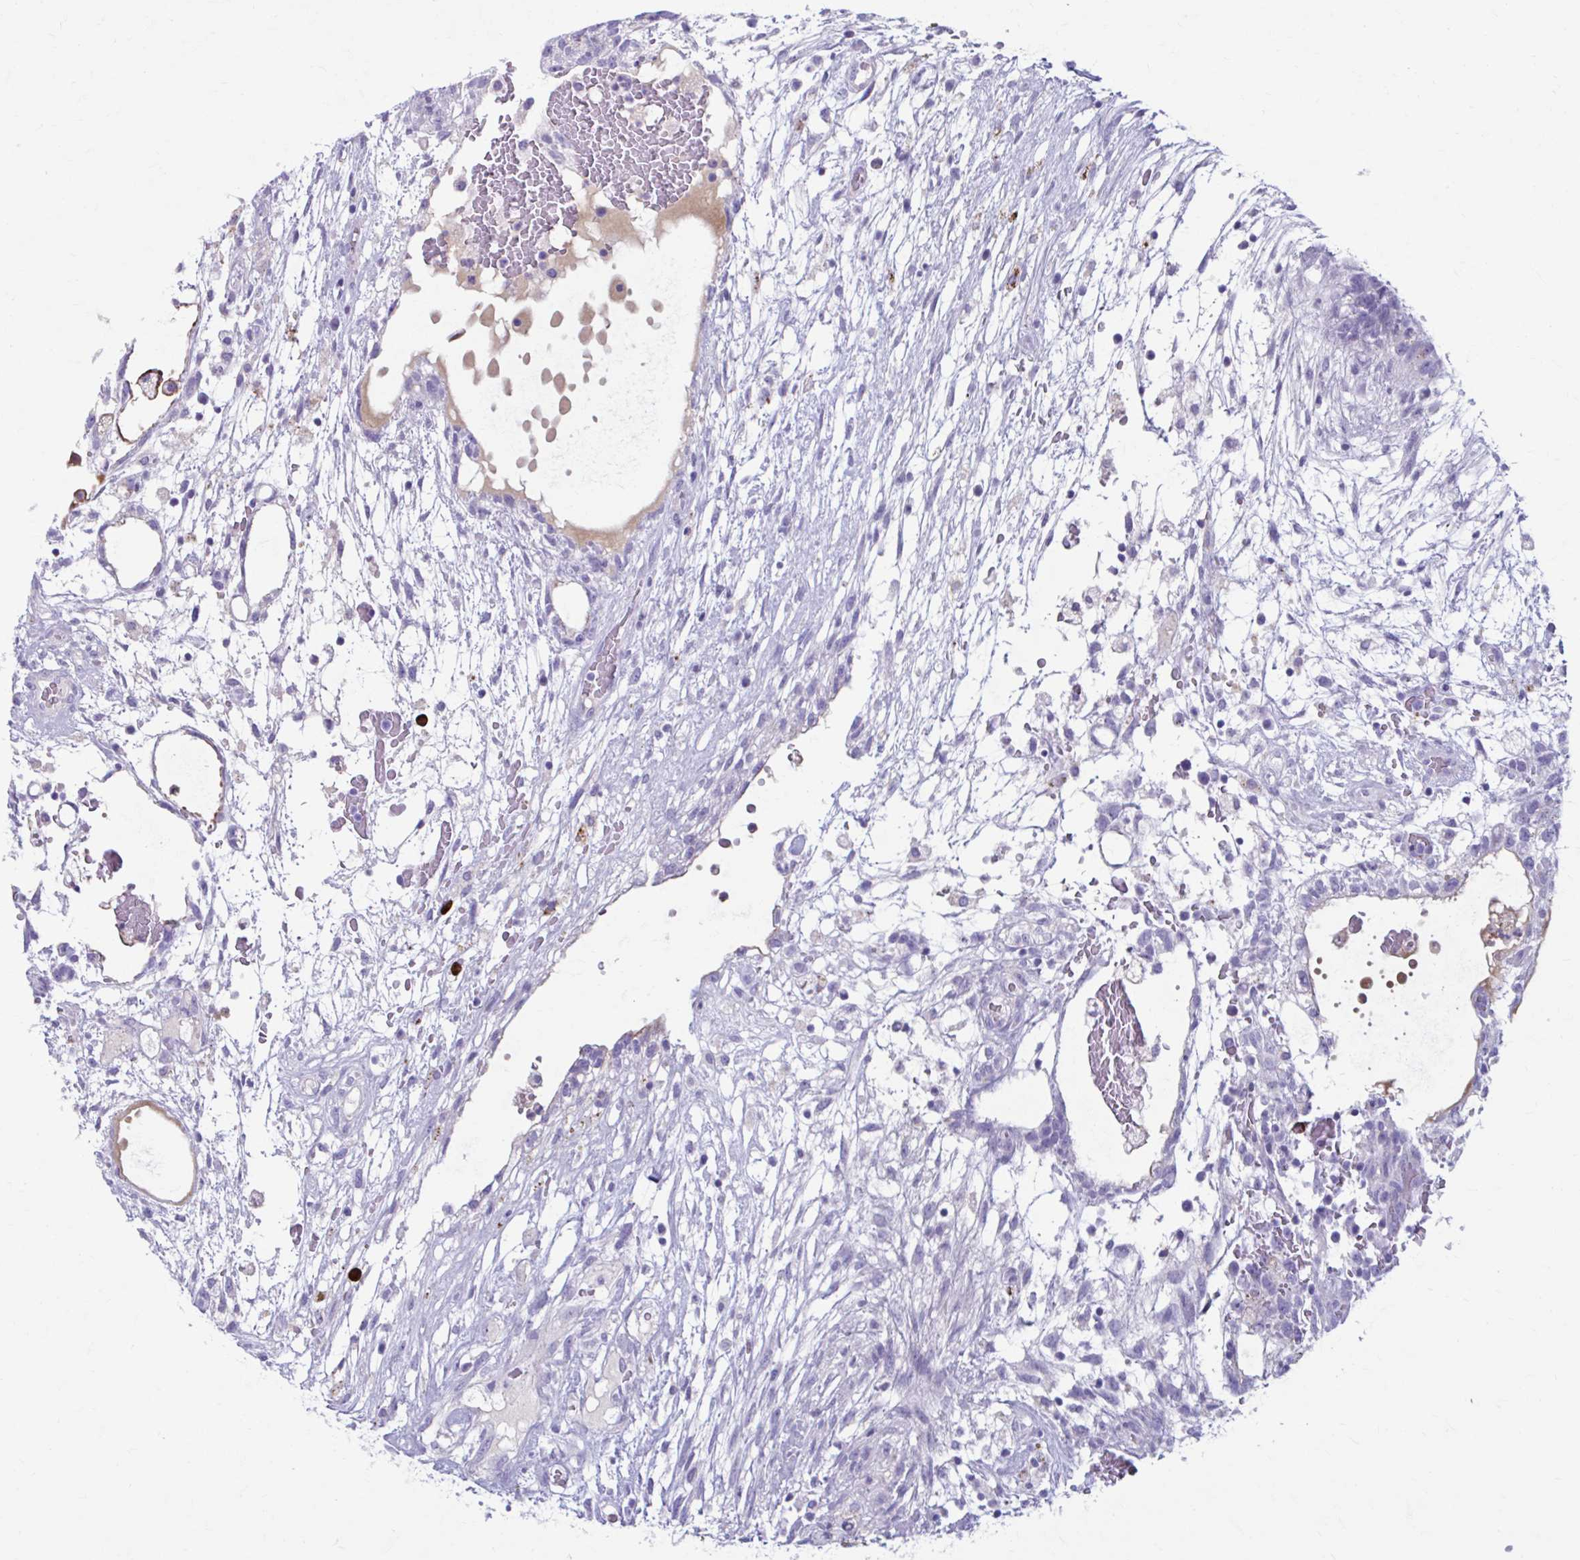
{"staining": {"intensity": "negative", "quantity": "none", "location": "none"}, "tissue": "testis cancer", "cell_type": "Tumor cells", "image_type": "cancer", "snomed": [{"axis": "morphology", "description": "Carcinoma, Embryonal, NOS"}, {"axis": "topography", "description": "Testis"}], "caption": "The micrograph demonstrates no staining of tumor cells in testis cancer. The staining was performed using DAB (3,3'-diaminobenzidine) to visualize the protein expression in brown, while the nuclei were stained in blue with hematoxylin (Magnification: 20x).", "gene": "C12orf71", "patient": {"sex": "male", "age": 32}}